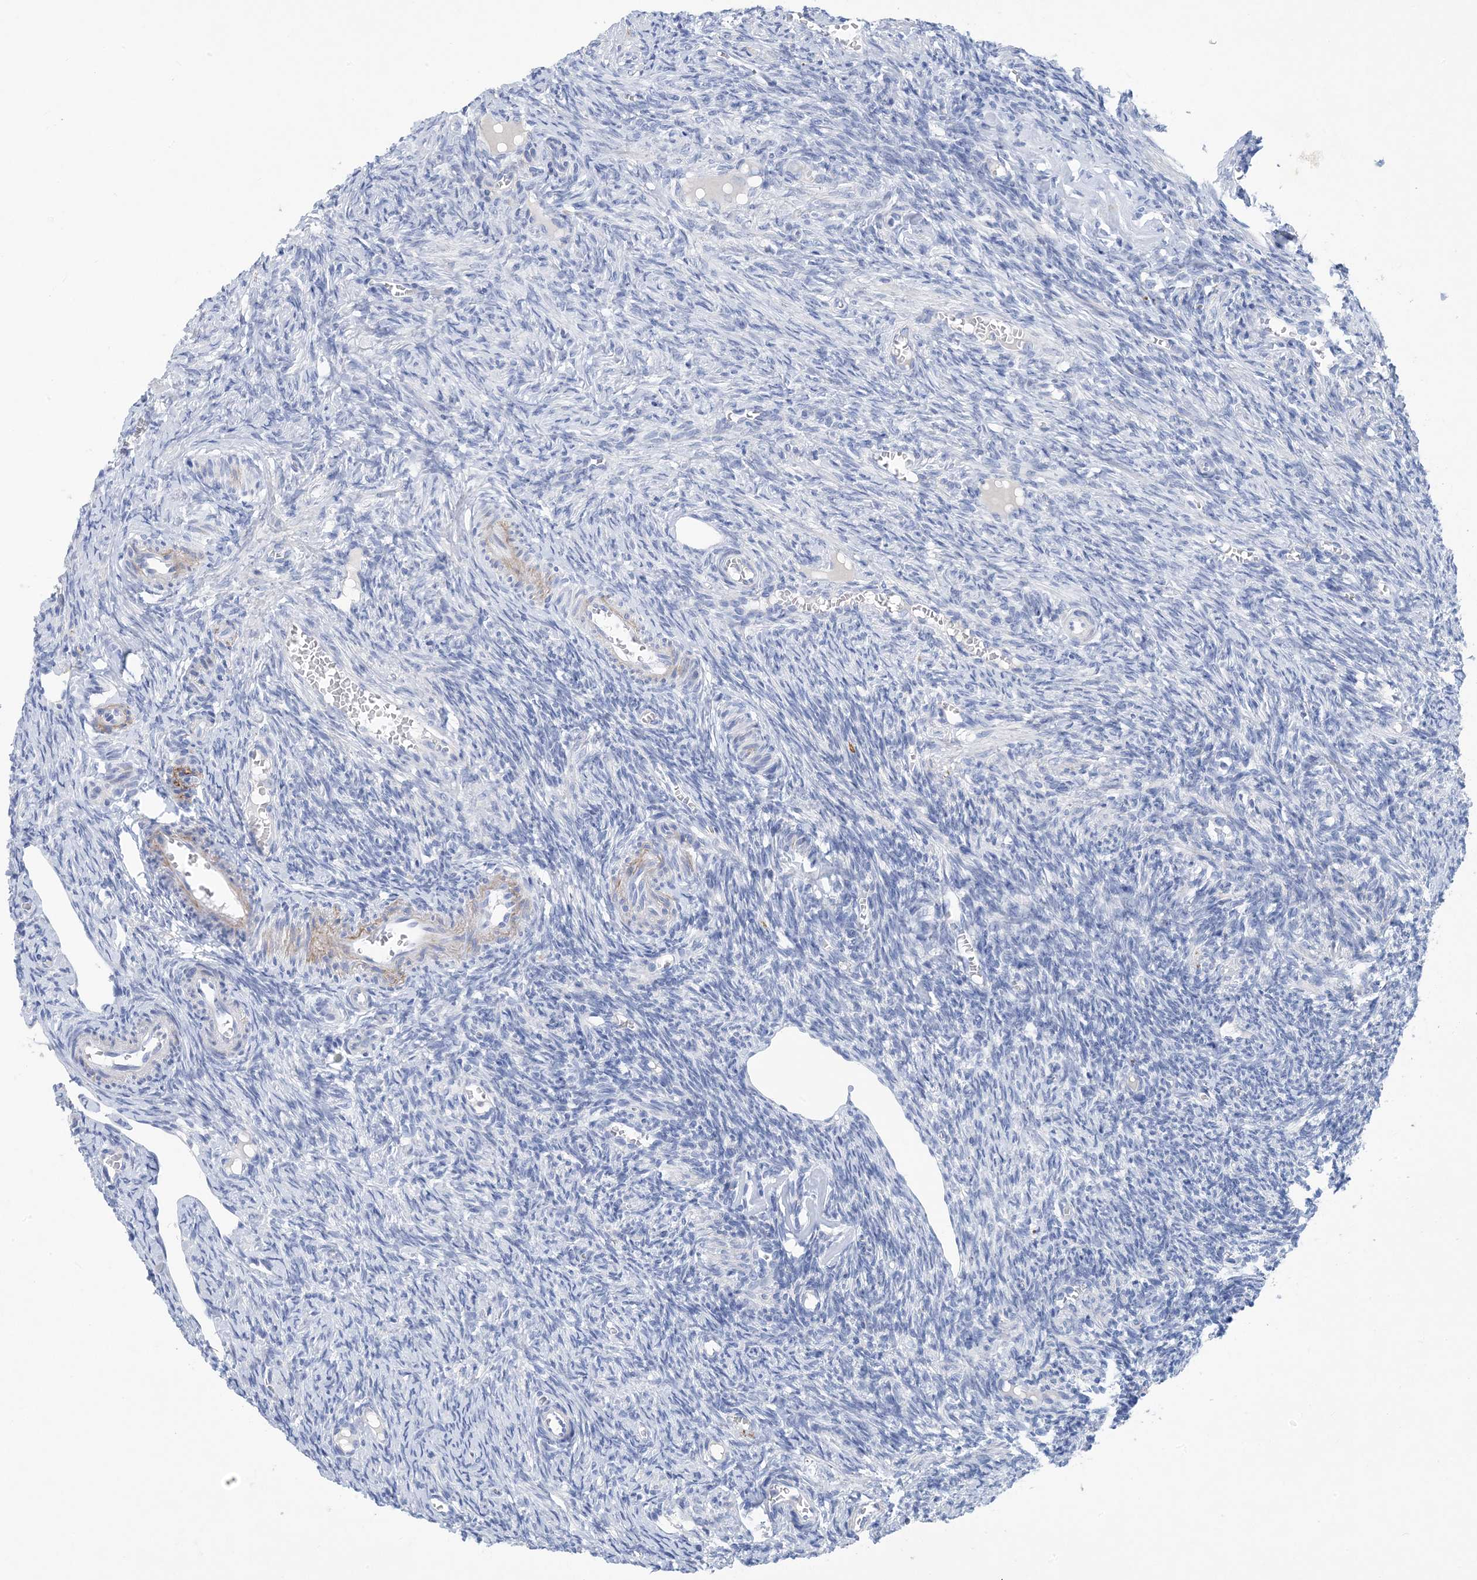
{"staining": {"intensity": "negative", "quantity": "none", "location": "none"}, "tissue": "ovary", "cell_type": "Follicle cells", "image_type": "normal", "snomed": [{"axis": "morphology", "description": "Normal tissue, NOS"}, {"axis": "topography", "description": "Ovary"}], "caption": "The immunohistochemistry (IHC) micrograph has no significant staining in follicle cells of ovary.", "gene": "SH3YL1", "patient": {"sex": "female", "age": 27}}